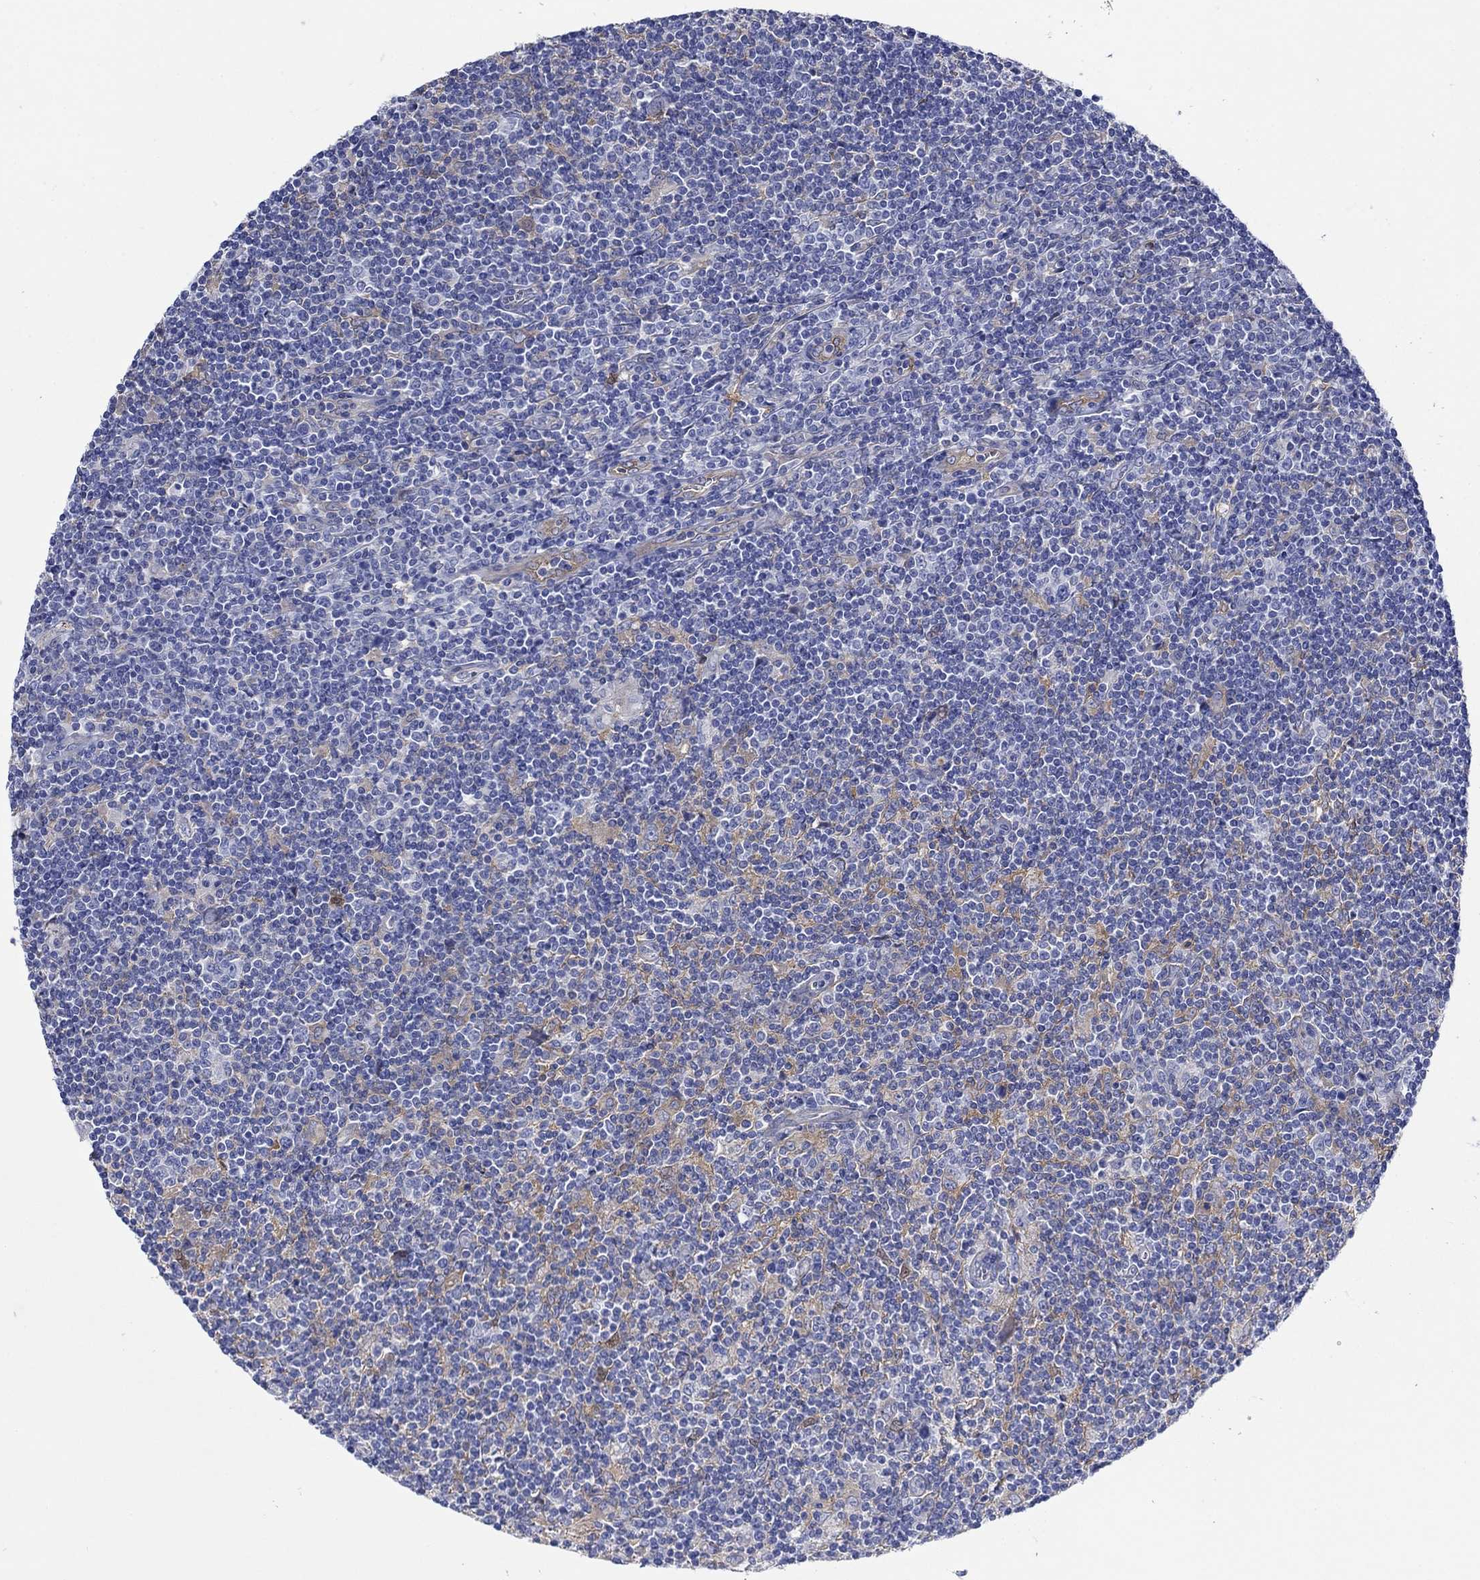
{"staining": {"intensity": "weak", "quantity": "25%-75%", "location": "cytoplasmic/membranous"}, "tissue": "lymphoma", "cell_type": "Tumor cells", "image_type": "cancer", "snomed": [{"axis": "morphology", "description": "Hodgkin's disease, NOS"}, {"axis": "topography", "description": "Lymph node"}], "caption": "Lymphoma stained with a protein marker displays weak staining in tumor cells.", "gene": "TRIM16", "patient": {"sex": "male", "age": 40}}